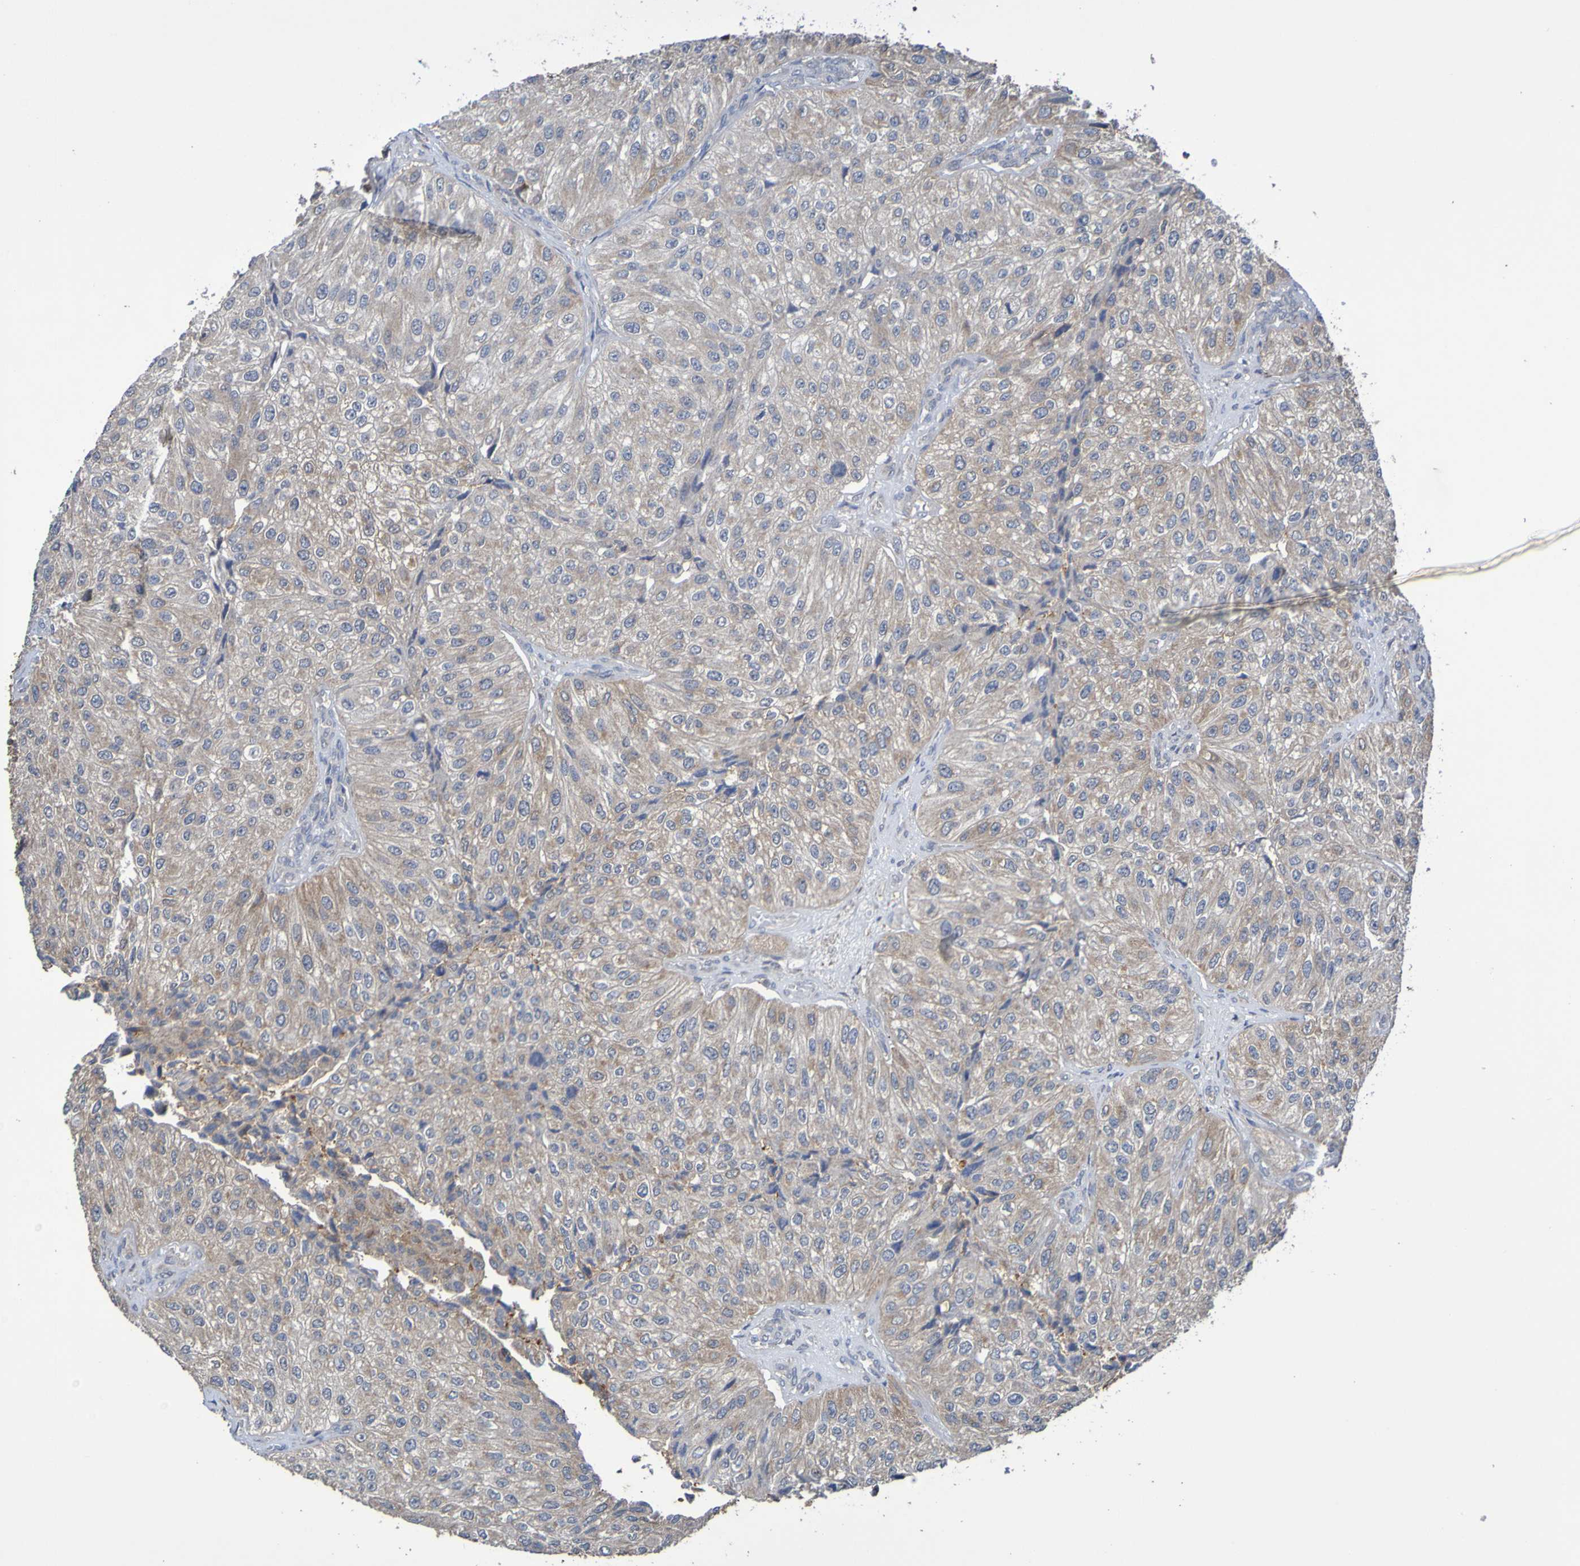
{"staining": {"intensity": "weak", "quantity": ">75%", "location": "cytoplasmic/membranous"}, "tissue": "urothelial cancer", "cell_type": "Tumor cells", "image_type": "cancer", "snomed": [{"axis": "morphology", "description": "Urothelial carcinoma, High grade"}, {"axis": "topography", "description": "Kidney"}, {"axis": "topography", "description": "Urinary bladder"}], "caption": "A micrograph of human urothelial cancer stained for a protein exhibits weak cytoplasmic/membranous brown staining in tumor cells.", "gene": "C3orf18", "patient": {"sex": "male", "age": 77}}